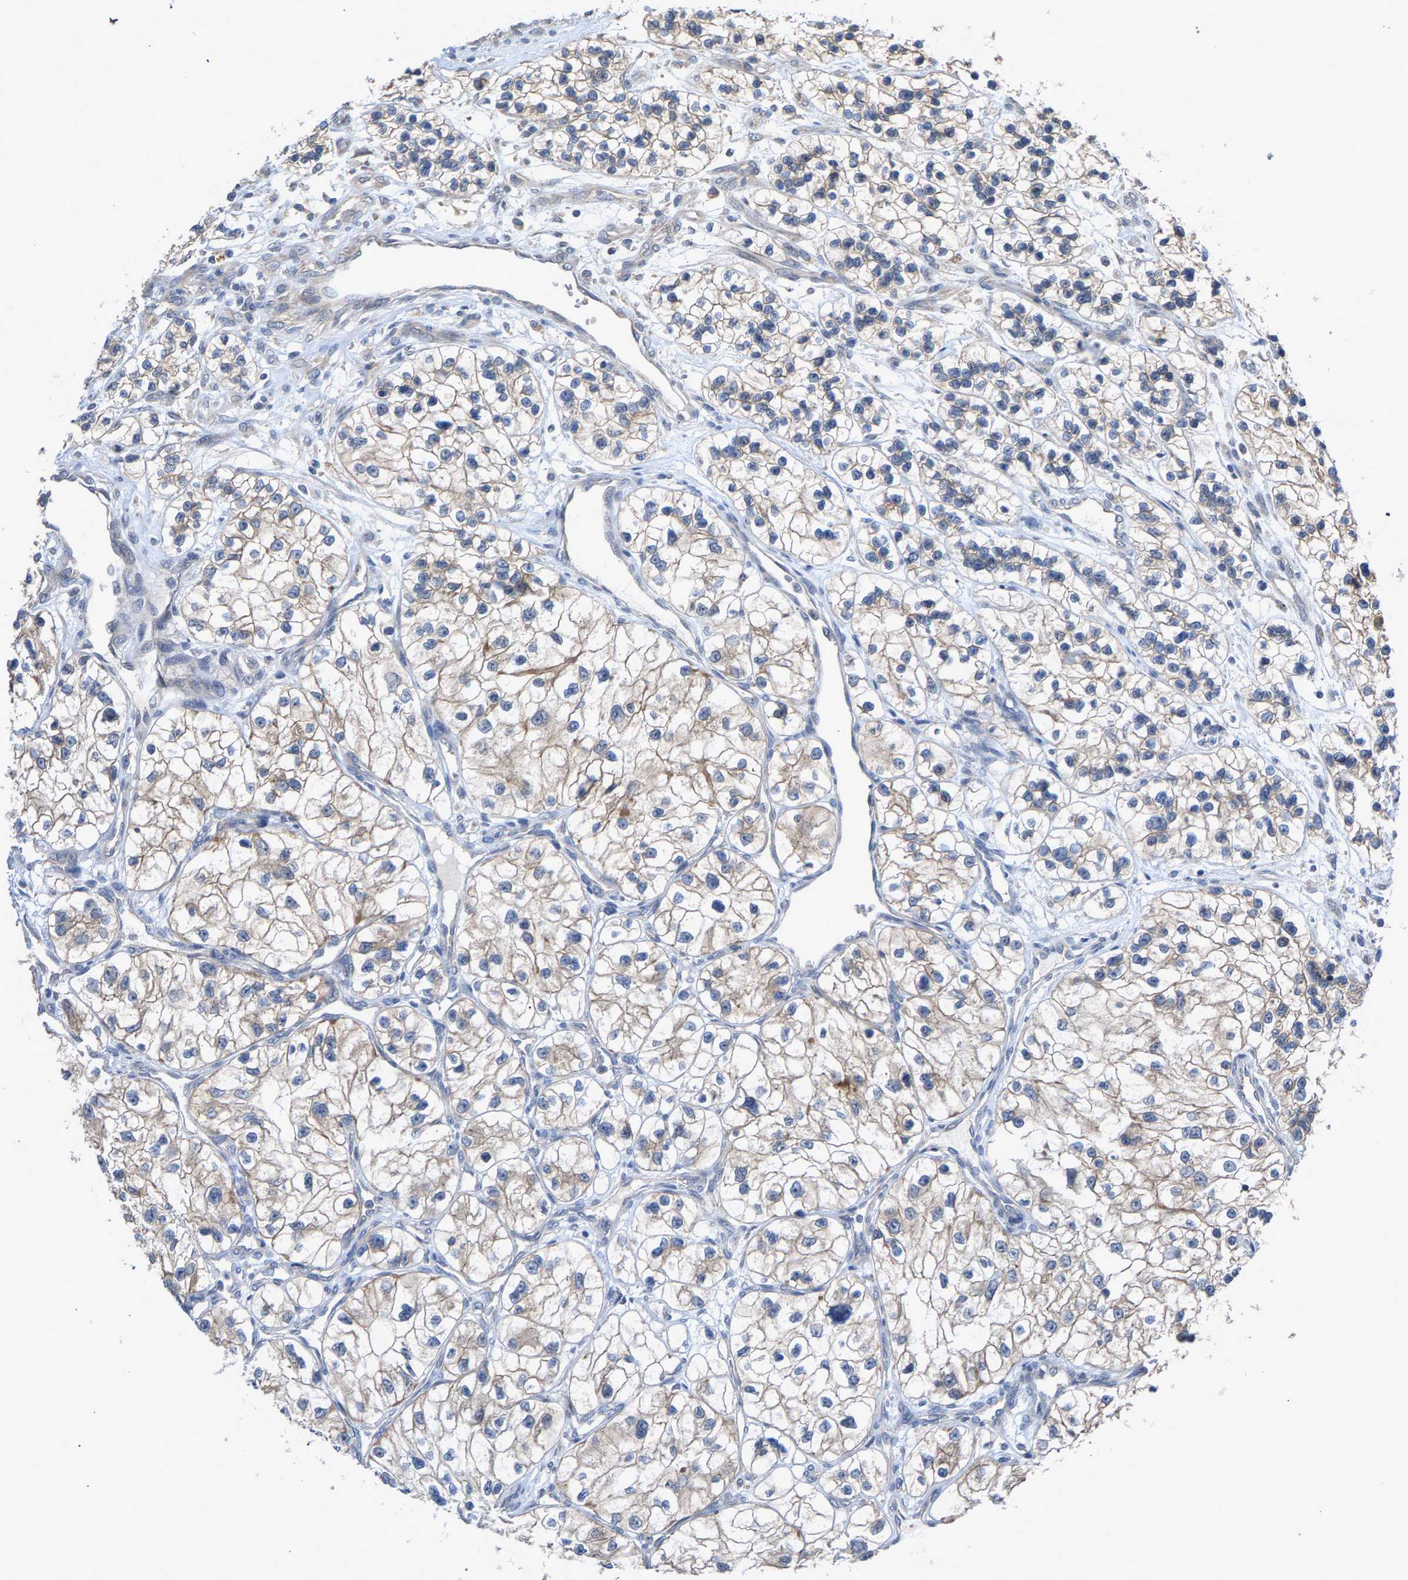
{"staining": {"intensity": "weak", "quantity": "25%-75%", "location": "cytoplasmic/membranous"}, "tissue": "renal cancer", "cell_type": "Tumor cells", "image_type": "cancer", "snomed": [{"axis": "morphology", "description": "Adenocarcinoma, NOS"}, {"axis": "topography", "description": "Kidney"}], "caption": "The image demonstrates staining of renal cancer, revealing weak cytoplasmic/membranous protein positivity (brown color) within tumor cells.", "gene": "SLC4A4", "patient": {"sex": "female", "age": 57}}